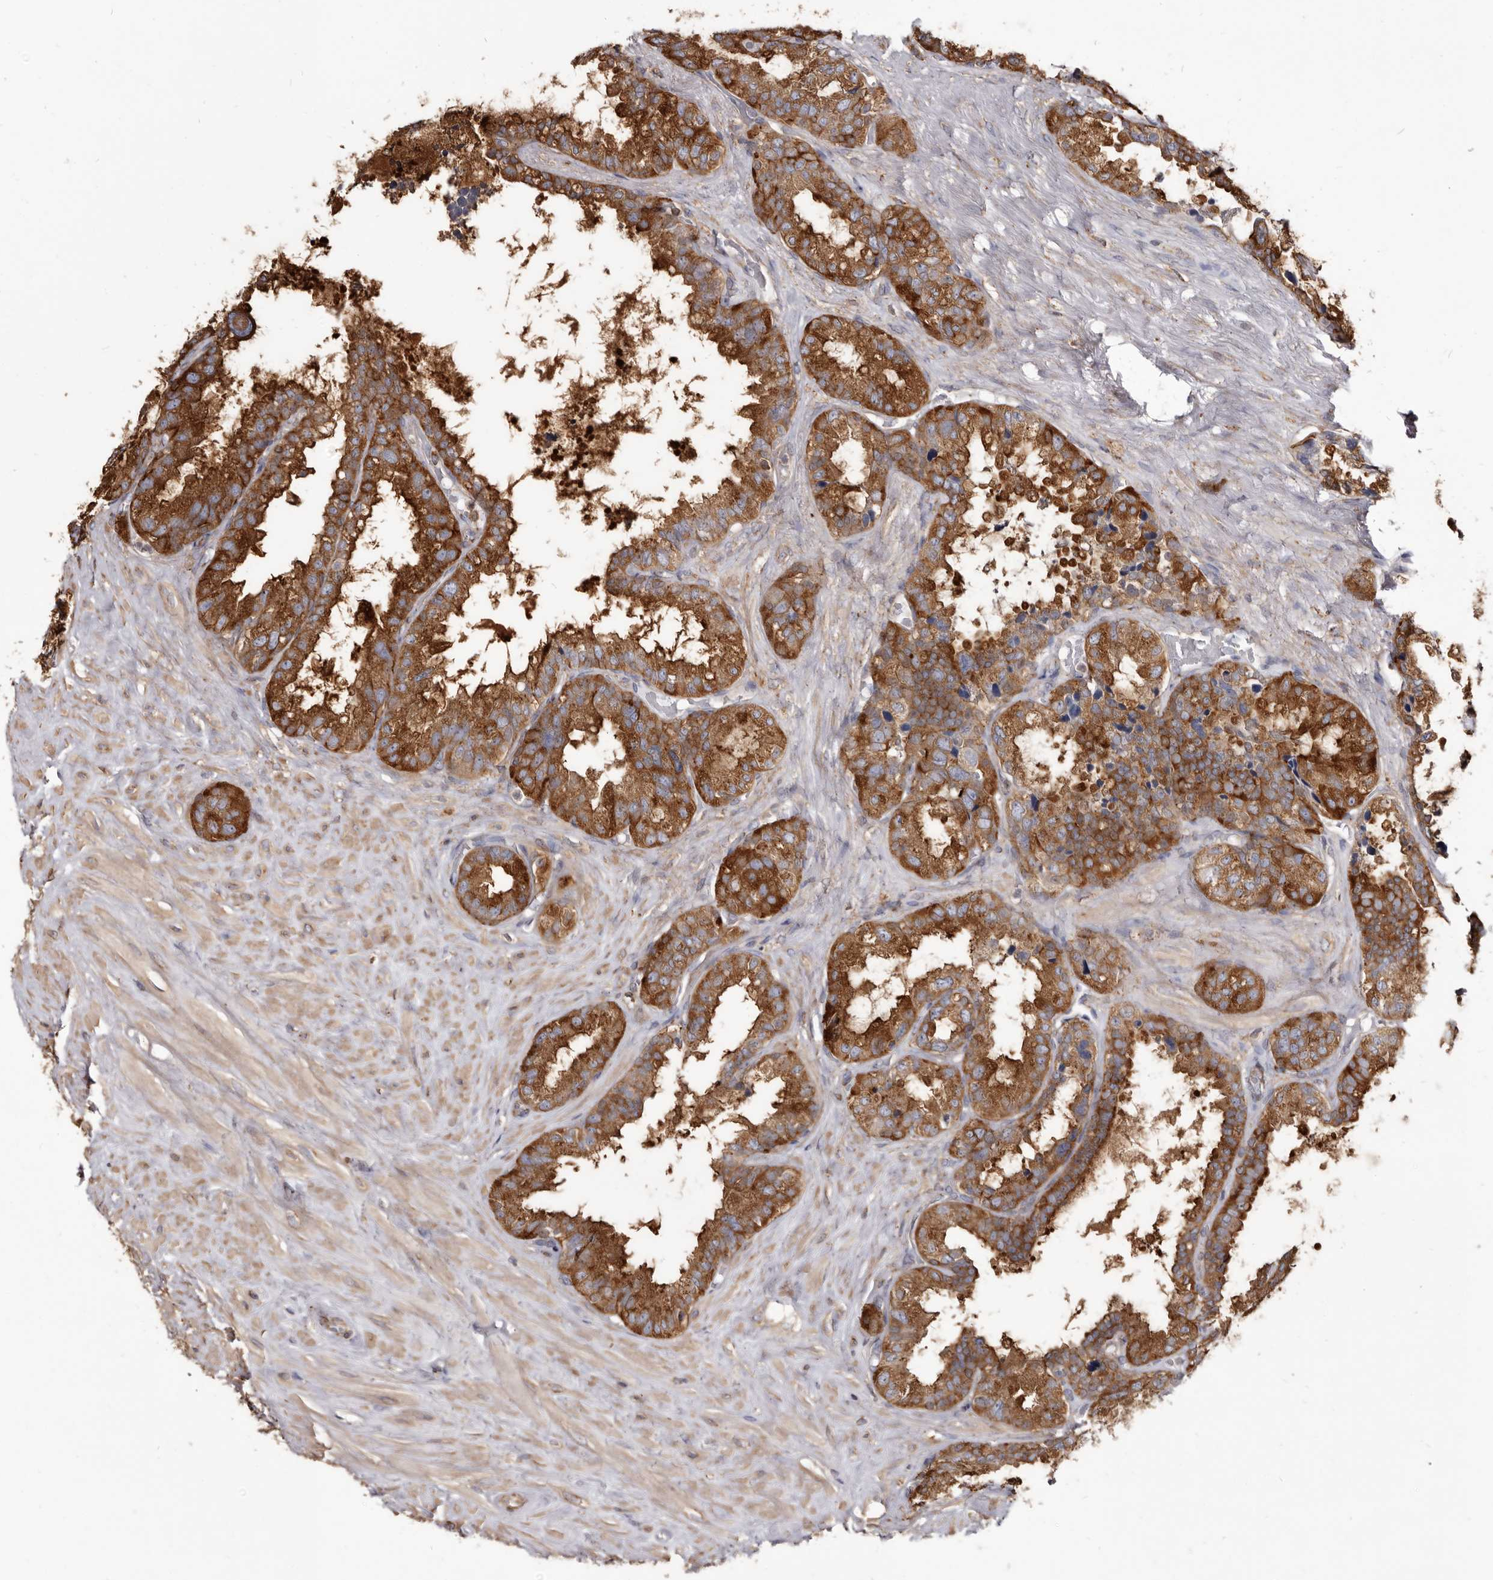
{"staining": {"intensity": "strong", "quantity": ">75%", "location": "cytoplasmic/membranous"}, "tissue": "seminal vesicle", "cell_type": "Glandular cells", "image_type": "normal", "snomed": [{"axis": "morphology", "description": "Normal tissue, NOS"}, {"axis": "topography", "description": "Seminal veicle"}], "caption": "Immunohistochemistry (IHC) staining of benign seminal vesicle, which shows high levels of strong cytoplasmic/membranous positivity in approximately >75% of glandular cells indicating strong cytoplasmic/membranous protein staining. The staining was performed using DAB (3,3'-diaminobenzidine) (brown) for protein detection and nuclei were counterstained in hematoxylin (blue).", "gene": "TPD52", "patient": {"sex": "male", "age": 80}}